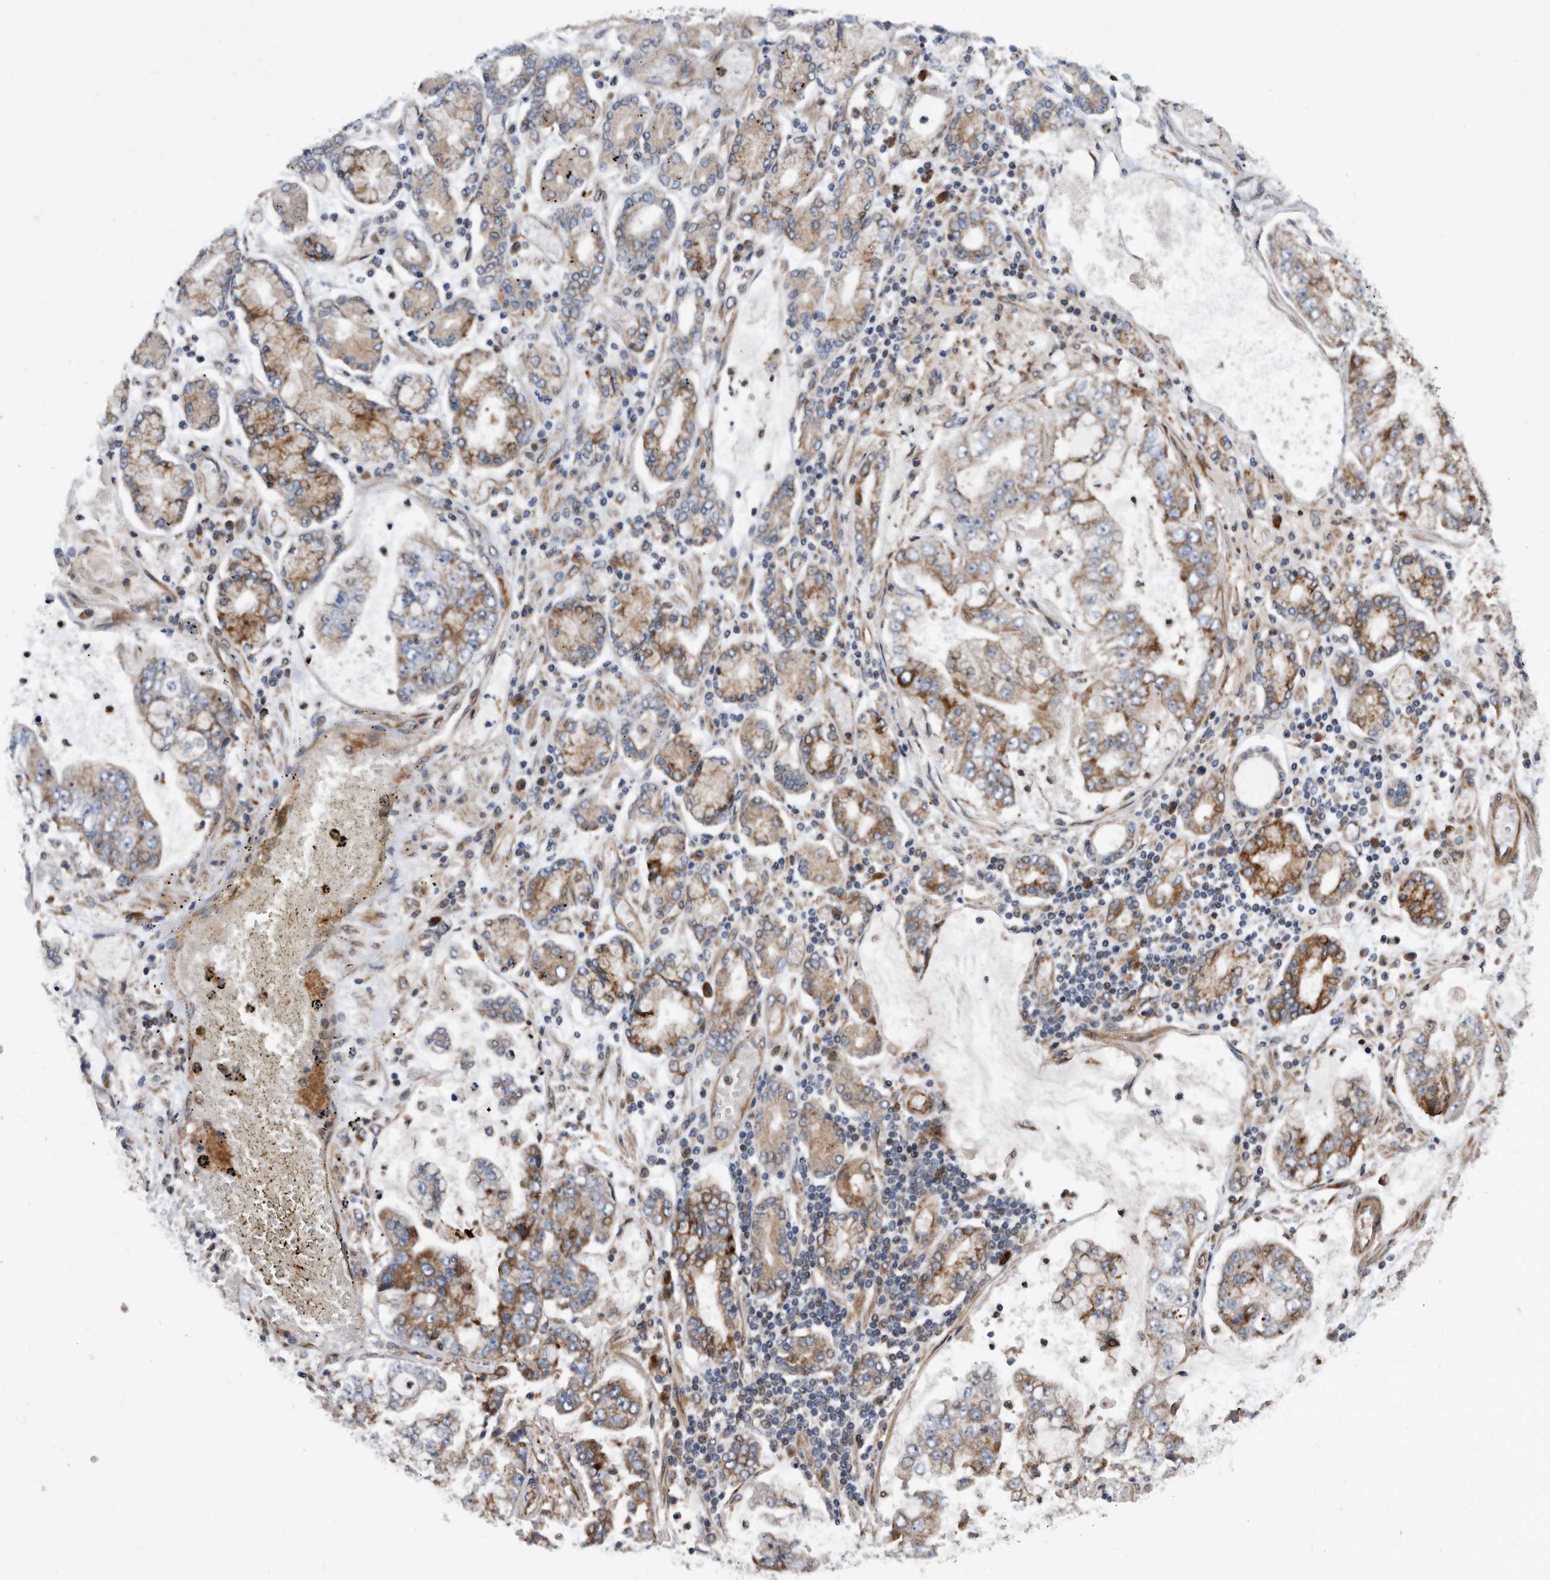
{"staining": {"intensity": "moderate", "quantity": "25%-75%", "location": "cytoplasmic/membranous"}, "tissue": "stomach cancer", "cell_type": "Tumor cells", "image_type": "cancer", "snomed": [{"axis": "morphology", "description": "Adenocarcinoma, NOS"}, {"axis": "topography", "description": "Stomach"}], "caption": "A micrograph of adenocarcinoma (stomach) stained for a protein displays moderate cytoplasmic/membranous brown staining in tumor cells.", "gene": "SERINC2", "patient": {"sex": "male", "age": 76}}